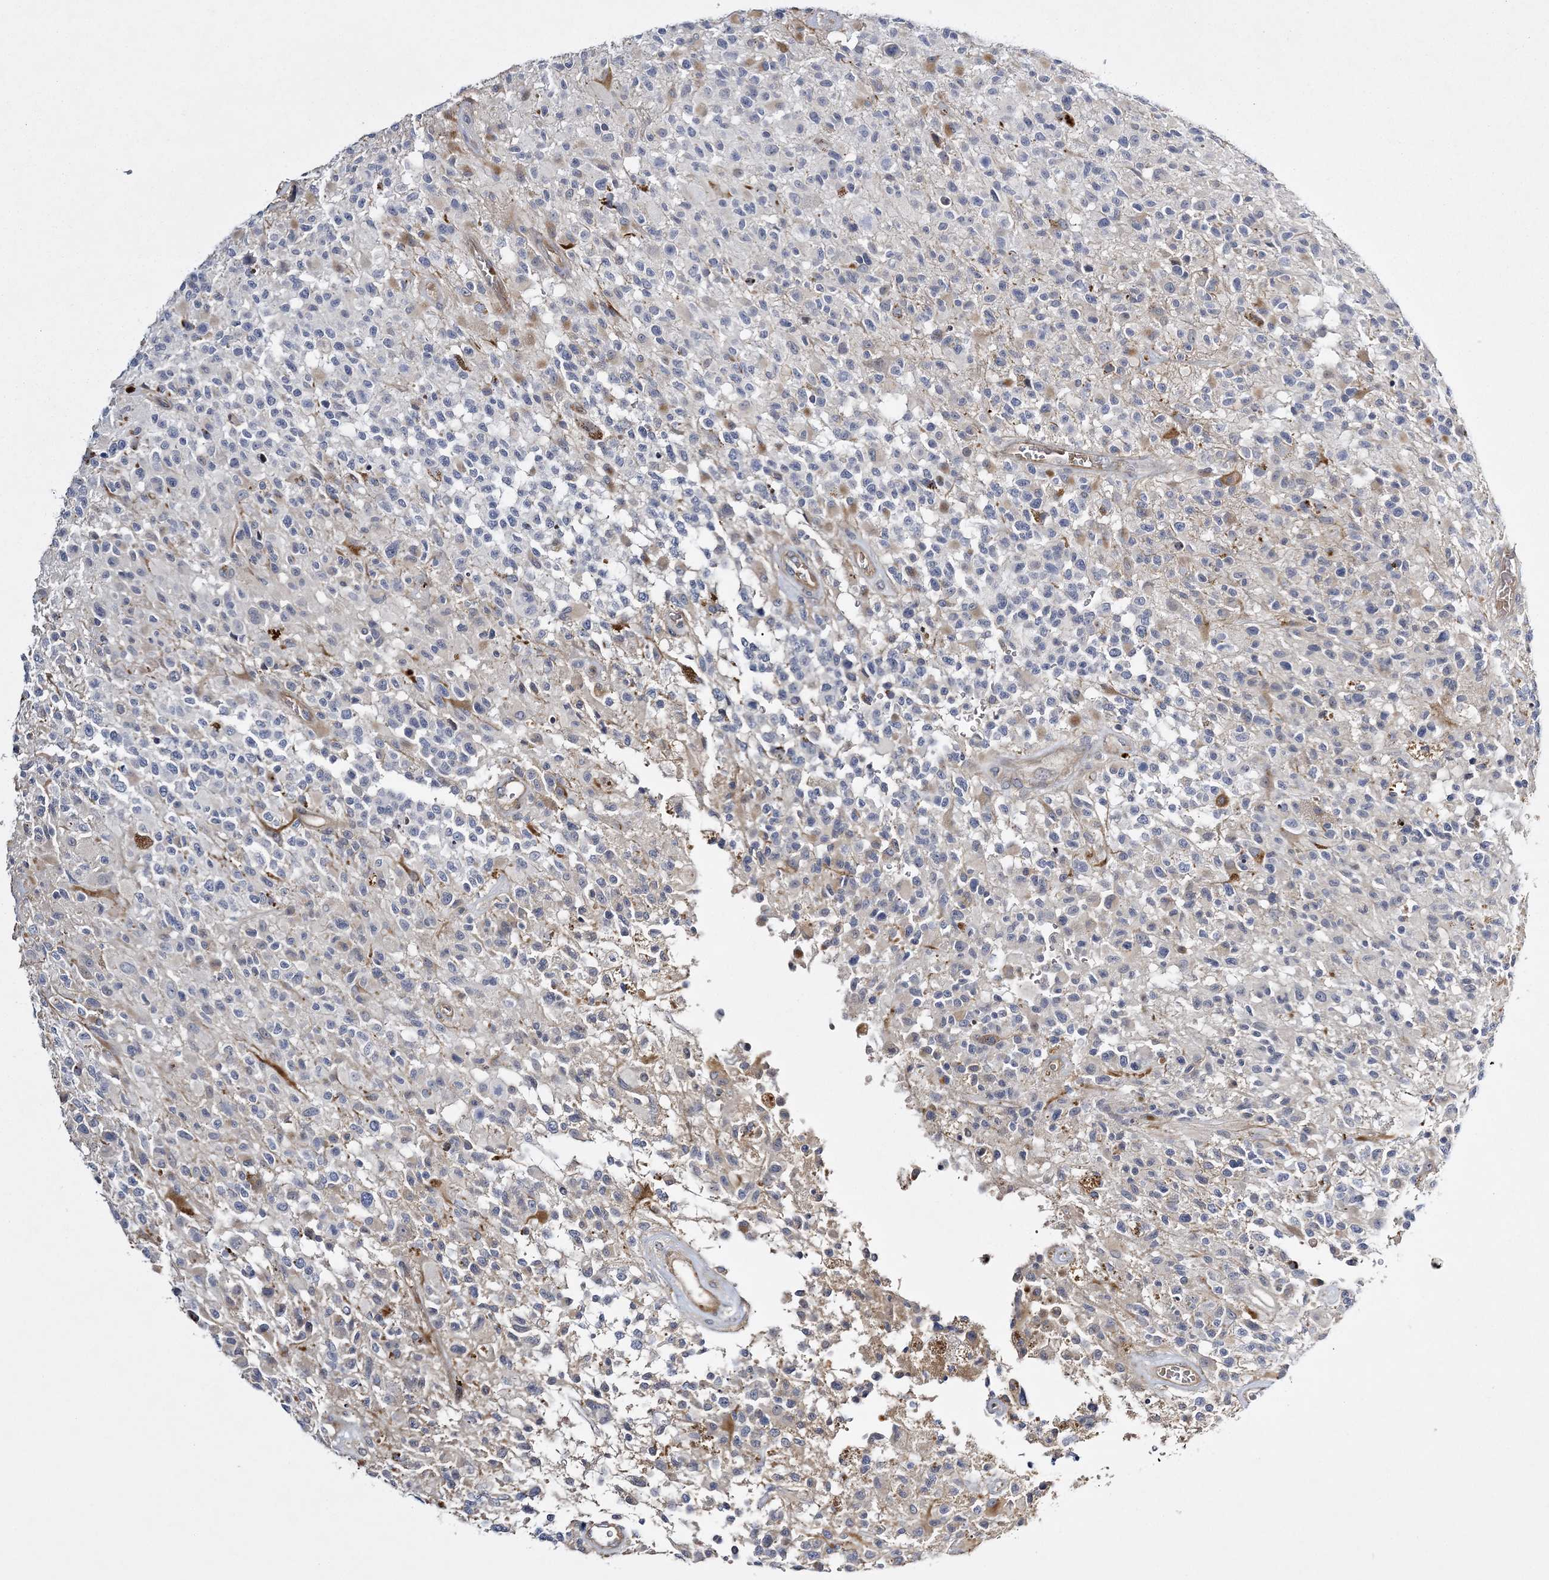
{"staining": {"intensity": "negative", "quantity": "none", "location": "none"}, "tissue": "glioma", "cell_type": "Tumor cells", "image_type": "cancer", "snomed": [{"axis": "morphology", "description": "Glioma, malignant, High grade"}, {"axis": "morphology", "description": "Glioblastoma, NOS"}, {"axis": "topography", "description": "Brain"}], "caption": "Immunohistochemistry of glioma shows no staining in tumor cells.", "gene": "CALN1", "patient": {"sex": "male", "age": 60}}